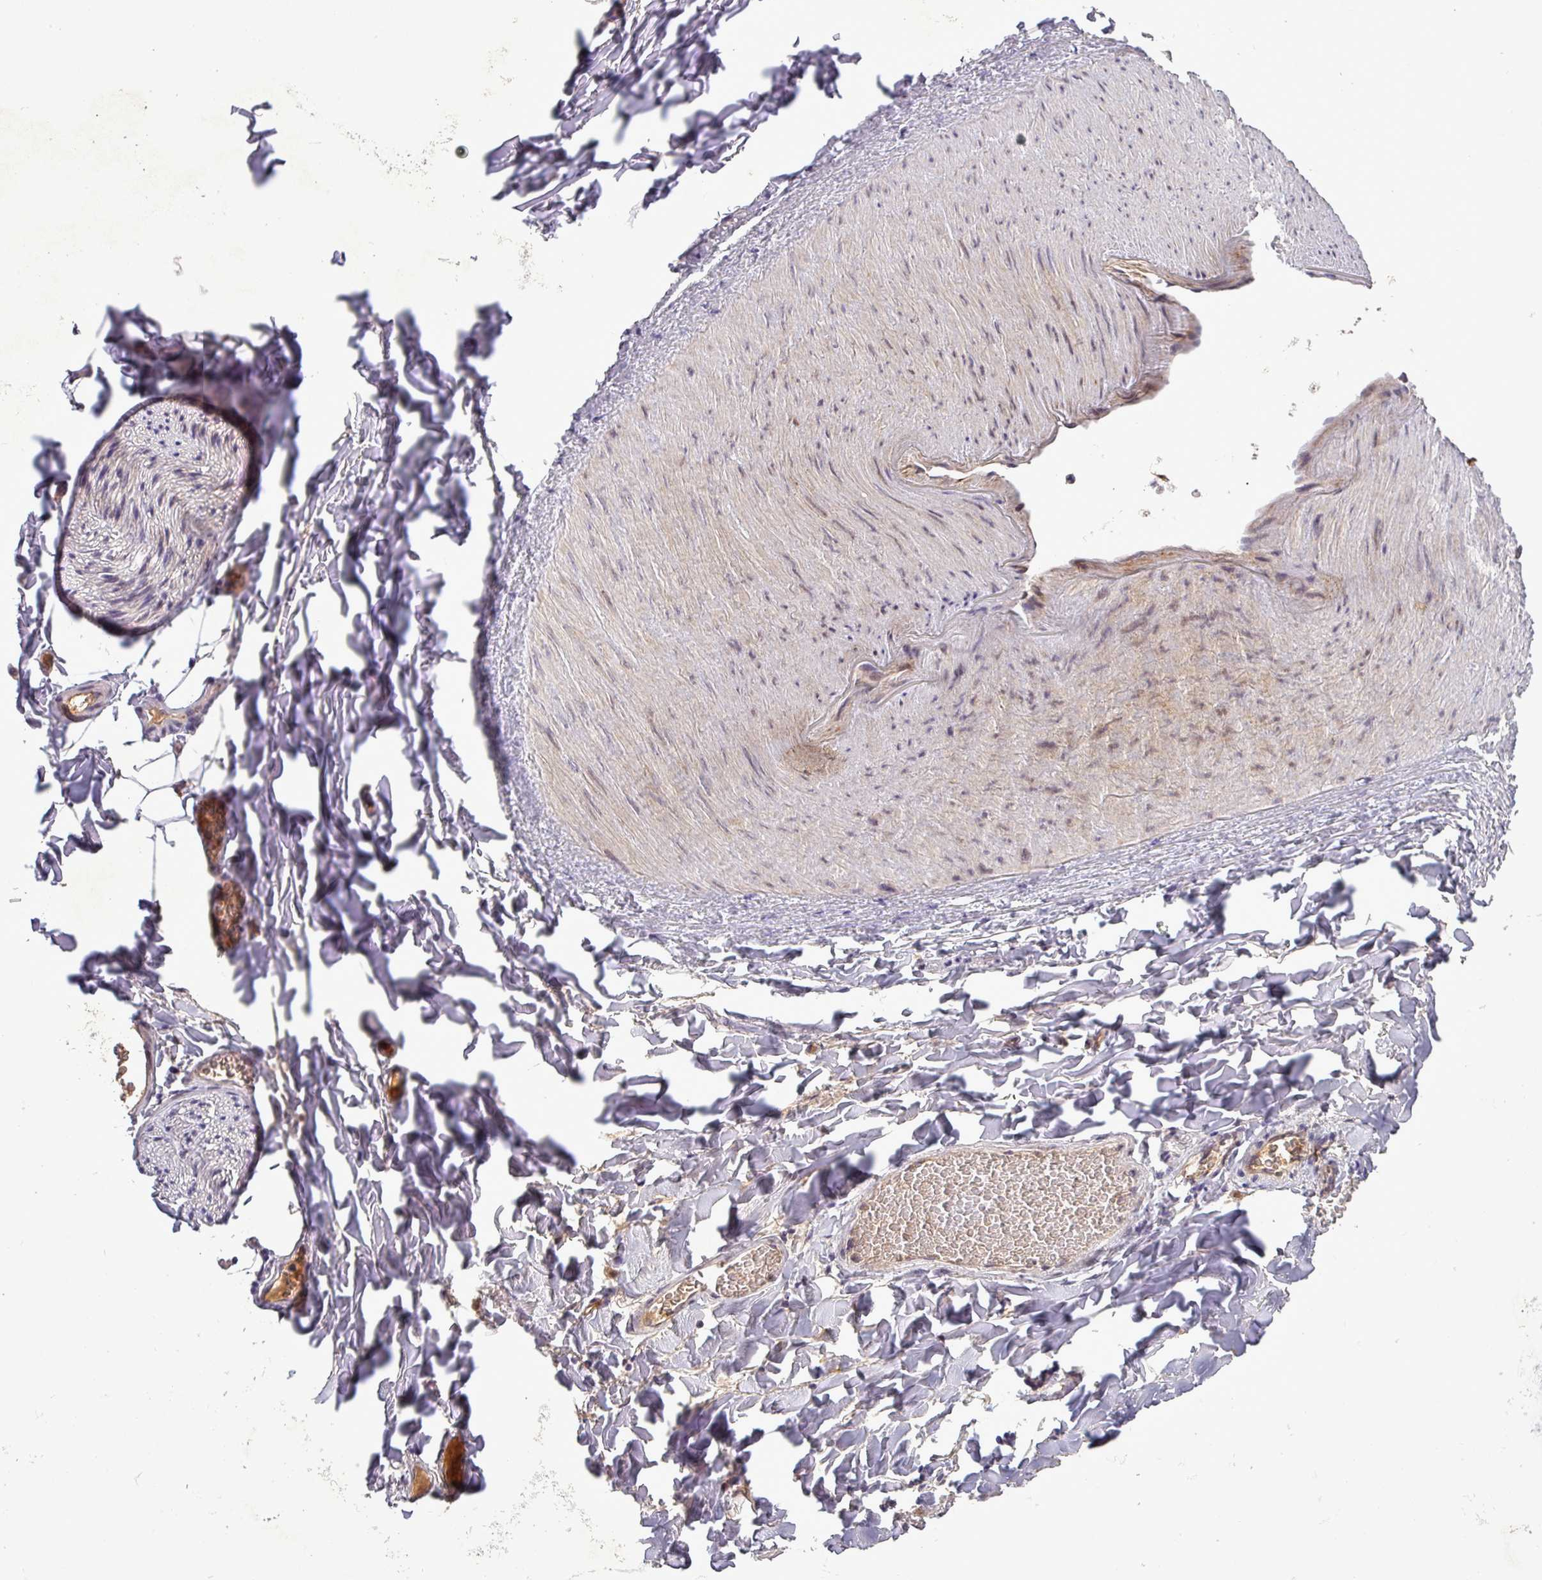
{"staining": {"intensity": "weak", "quantity": "<25%", "location": "cytoplasmic/membranous"}, "tissue": "adipose tissue", "cell_type": "Adipocytes", "image_type": "normal", "snomed": [{"axis": "morphology", "description": "Normal tissue, NOS"}, {"axis": "morphology", "description": "Carcinoma, NOS"}, {"axis": "topography", "description": "Pancreas"}, {"axis": "topography", "description": "Peripheral nerve tissue"}], "caption": "Human adipose tissue stained for a protein using IHC exhibits no expression in adipocytes.", "gene": "PCDH1", "patient": {"sex": "female", "age": 29}}